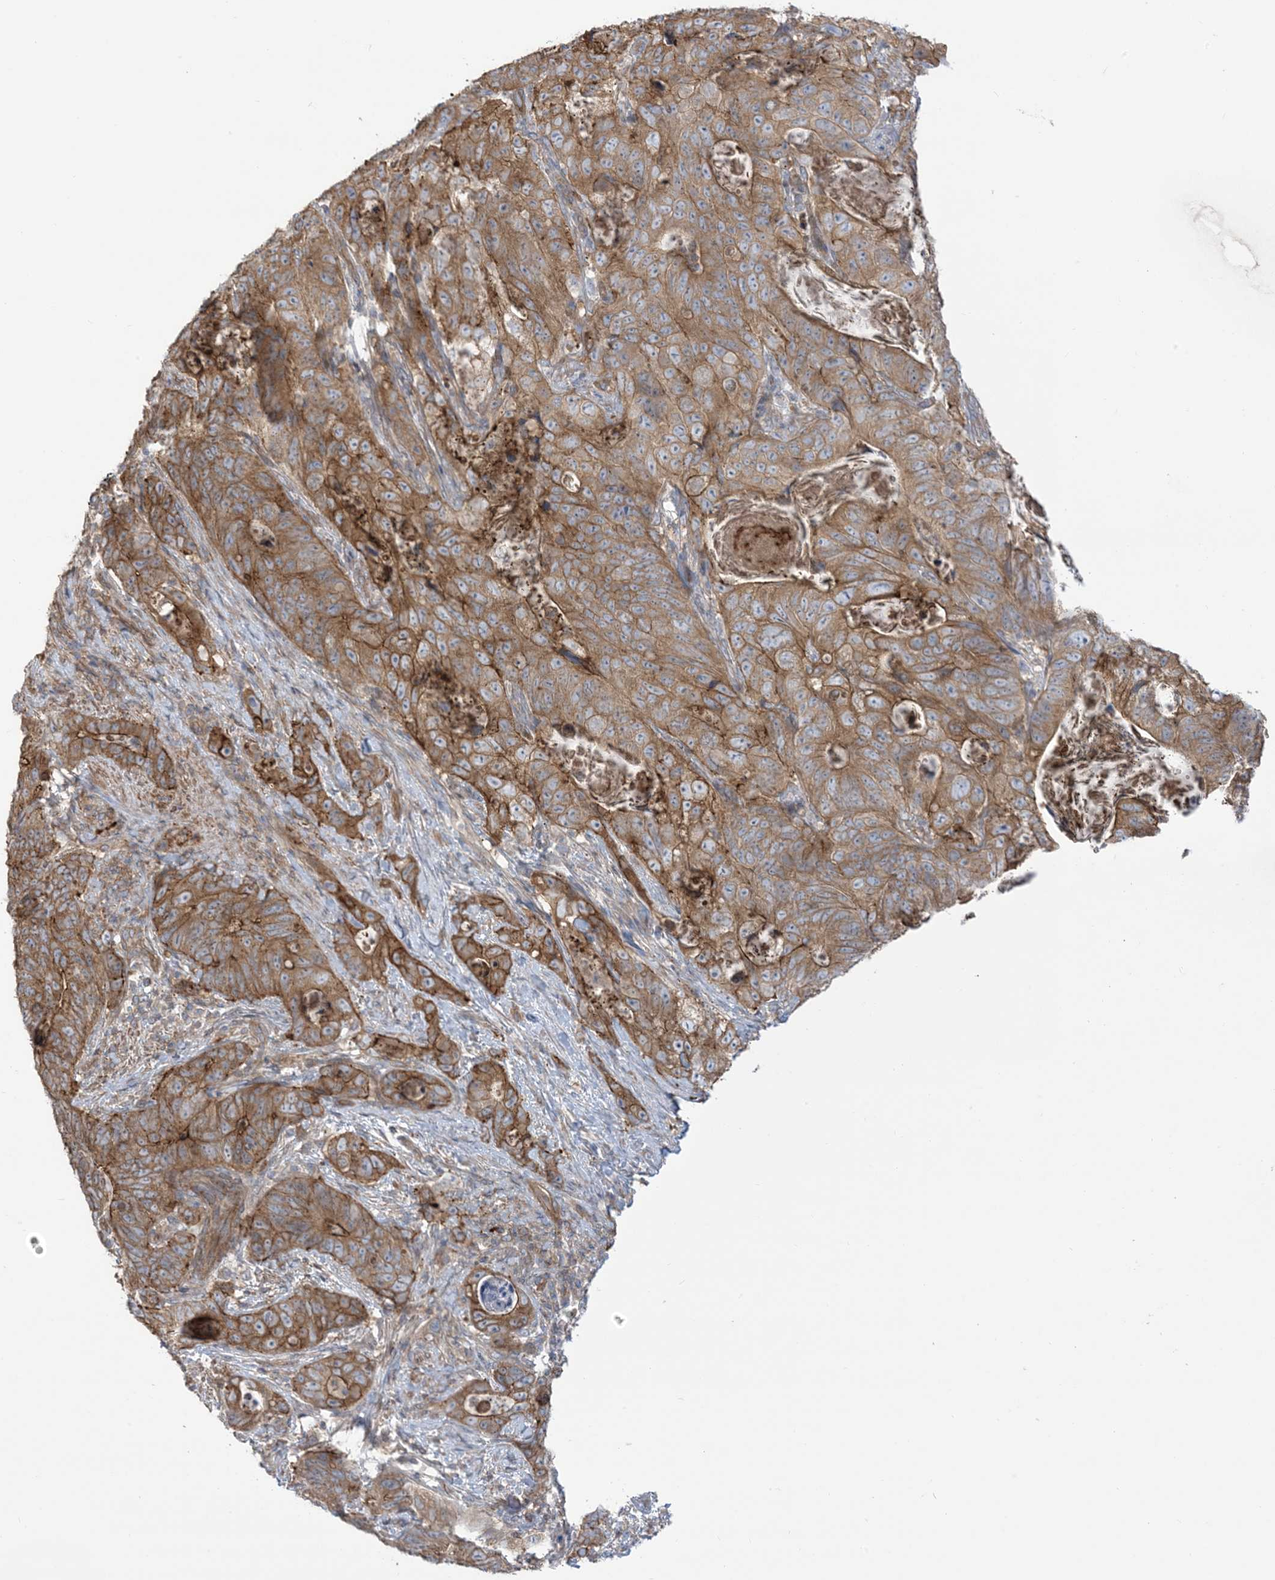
{"staining": {"intensity": "strong", "quantity": ">75%", "location": "cytoplasmic/membranous"}, "tissue": "stomach cancer", "cell_type": "Tumor cells", "image_type": "cancer", "snomed": [{"axis": "morphology", "description": "Normal tissue, NOS"}, {"axis": "morphology", "description": "Adenocarcinoma, NOS"}, {"axis": "topography", "description": "Stomach"}], "caption": "Immunohistochemistry (IHC) histopathology image of human stomach adenocarcinoma stained for a protein (brown), which displays high levels of strong cytoplasmic/membranous expression in about >75% of tumor cells.", "gene": "ICMT", "patient": {"sex": "female", "age": 89}}